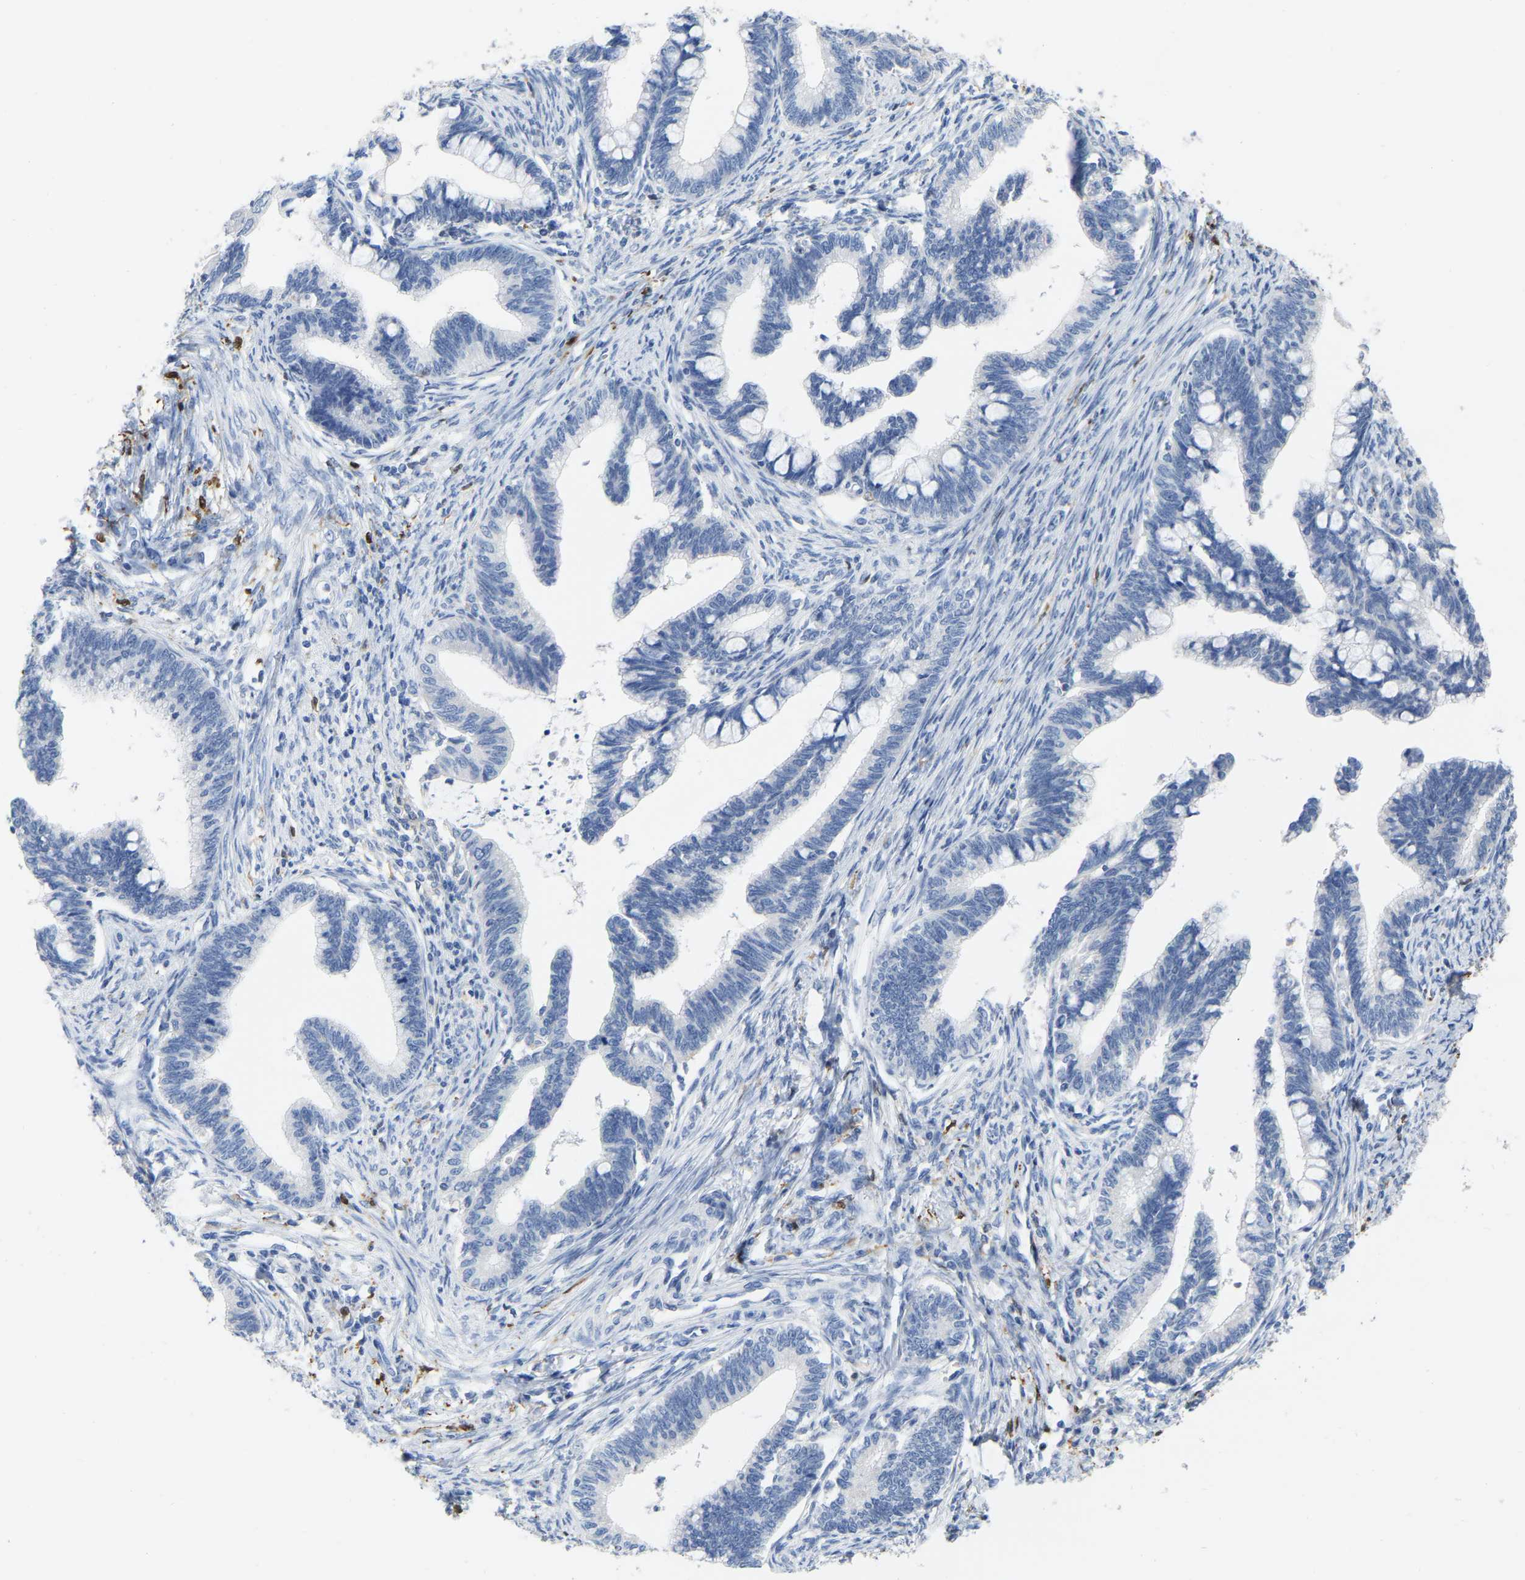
{"staining": {"intensity": "negative", "quantity": "none", "location": "none"}, "tissue": "cervical cancer", "cell_type": "Tumor cells", "image_type": "cancer", "snomed": [{"axis": "morphology", "description": "Adenocarcinoma, NOS"}, {"axis": "topography", "description": "Cervix"}], "caption": "Photomicrograph shows no protein positivity in tumor cells of cervical cancer (adenocarcinoma) tissue.", "gene": "ULBP2", "patient": {"sex": "female", "age": 36}}